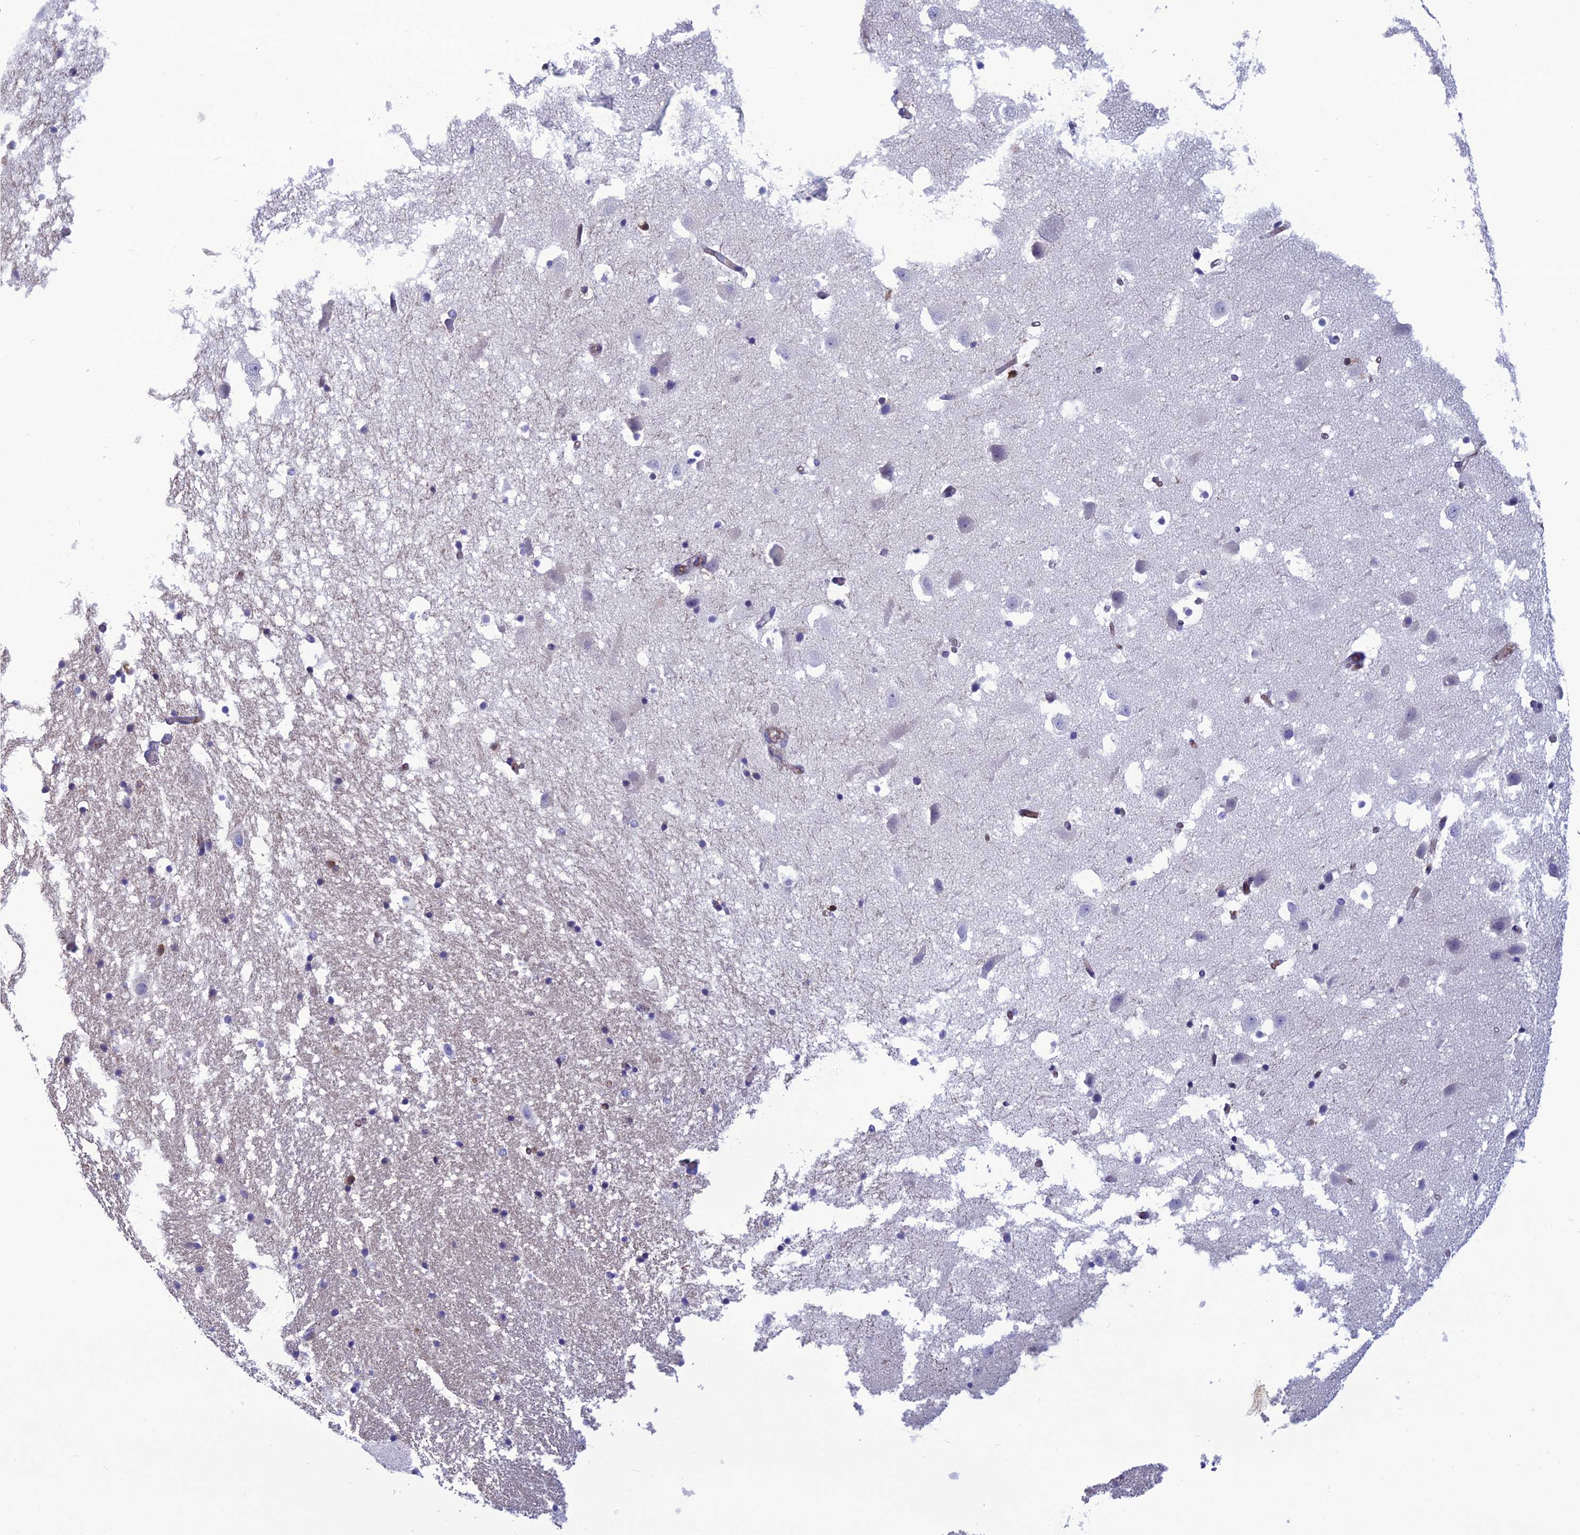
{"staining": {"intensity": "negative", "quantity": "none", "location": "none"}, "tissue": "hippocampus", "cell_type": "Glial cells", "image_type": "normal", "snomed": [{"axis": "morphology", "description": "Normal tissue, NOS"}, {"axis": "topography", "description": "Hippocampus"}], "caption": "Photomicrograph shows no protein staining in glial cells of benign hippocampus. (Stains: DAB (3,3'-diaminobenzidine) IHC with hematoxylin counter stain, Microscopy: brightfield microscopy at high magnification).", "gene": "CRB2", "patient": {"sex": "female", "age": 52}}